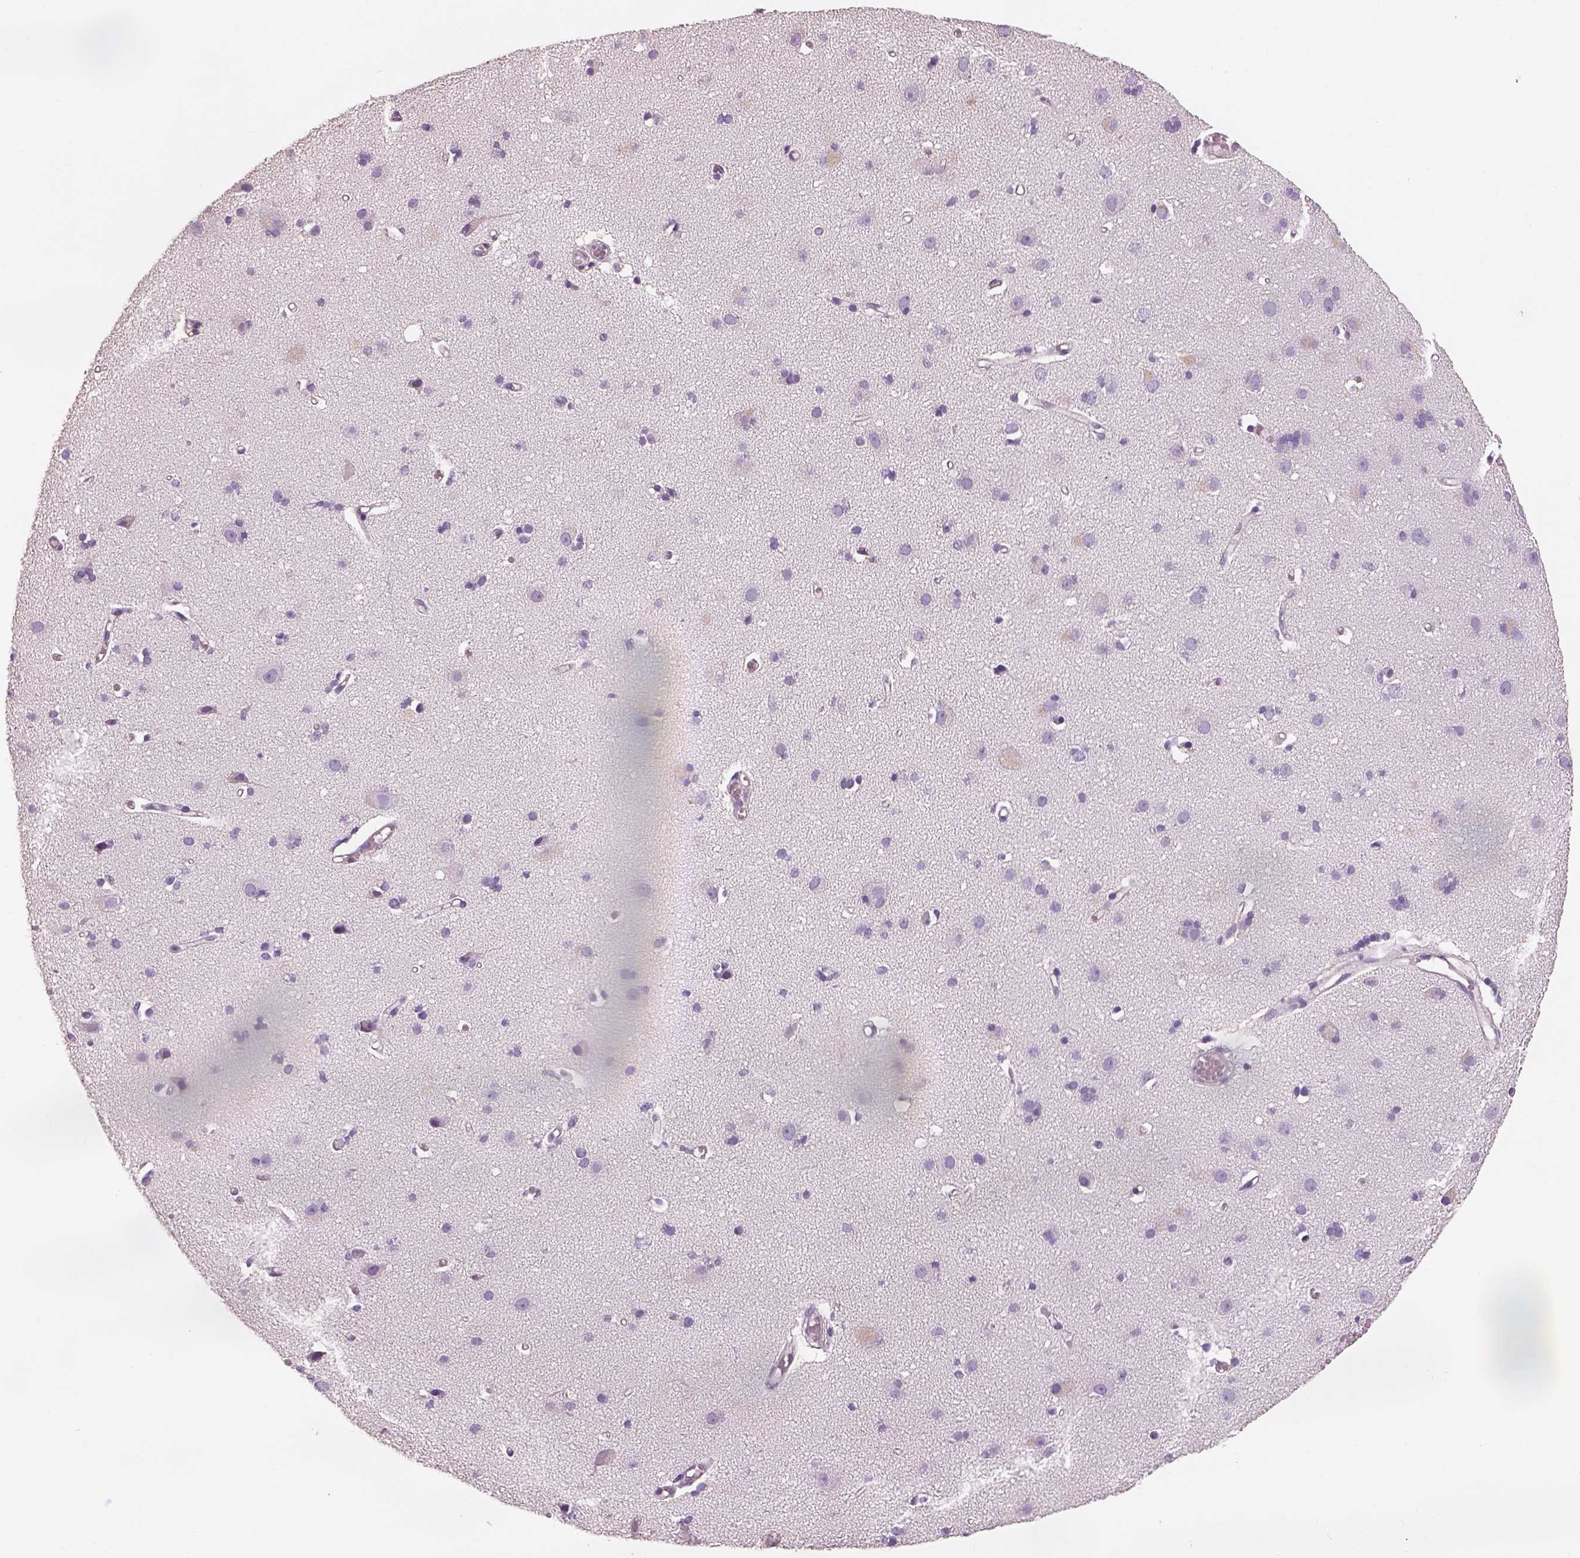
{"staining": {"intensity": "negative", "quantity": "none", "location": "none"}, "tissue": "cerebral cortex", "cell_type": "Endothelial cells", "image_type": "normal", "snomed": [{"axis": "morphology", "description": "Normal tissue, NOS"}, {"axis": "morphology", "description": "Glioma, malignant, High grade"}, {"axis": "topography", "description": "Cerebral cortex"}], "caption": "The immunohistochemistry photomicrograph has no significant staining in endothelial cells of cerebral cortex. (Immunohistochemistry, brightfield microscopy, high magnification).", "gene": "OTUD6A", "patient": {"sex": "male", "age": 71}}